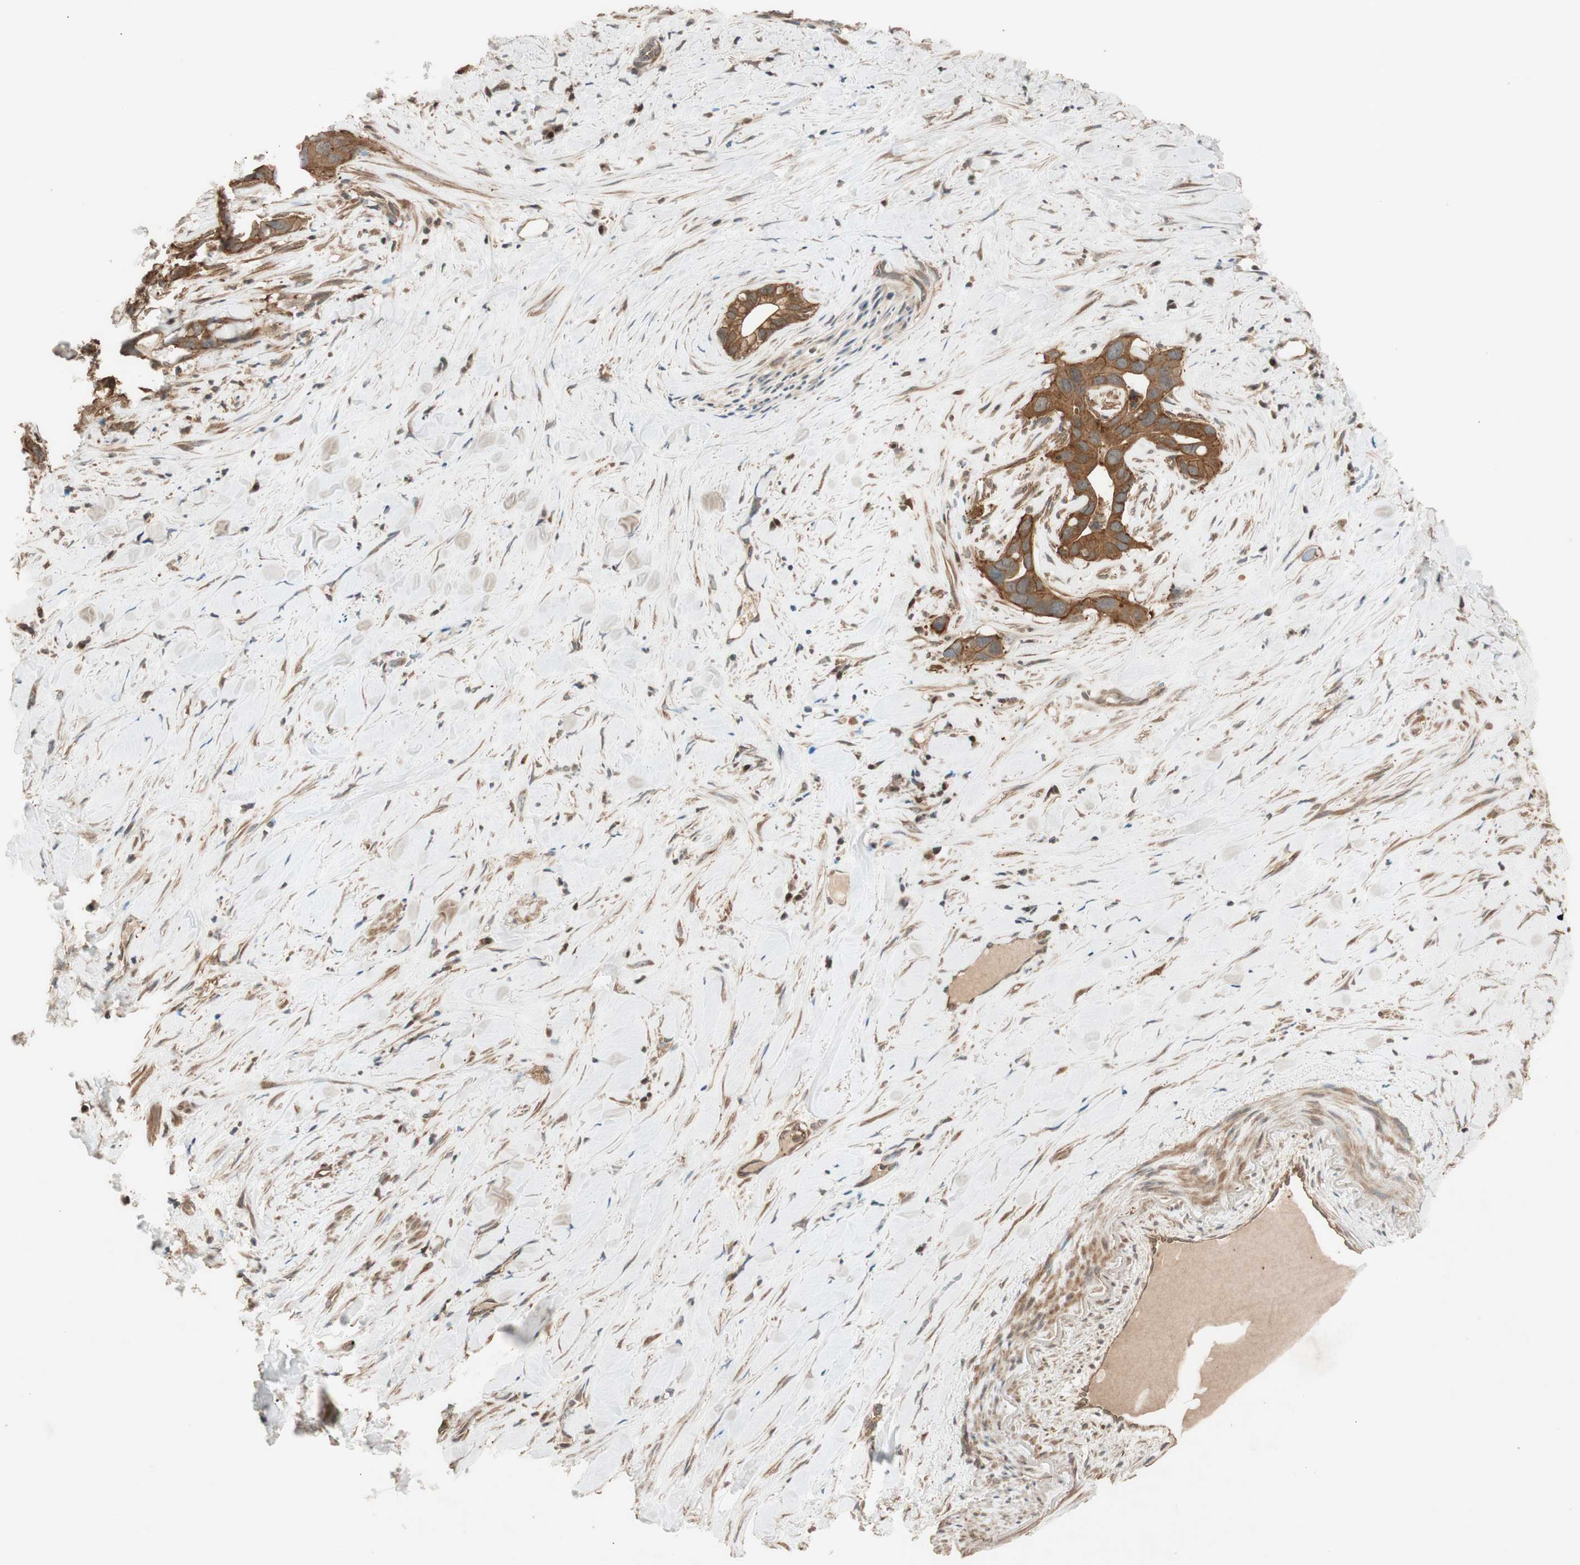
{"staining": {"intensity": "moderate", "quantity": ">75%", "location": "cytoplasmic/membranous"}, "tissue": "liver cancer", "cell_type": "Tumor cells", "image_type": "cancer", "snomed": [{"axis": "morphology", "description": "Cholangiocarcinoma"}, {"axis": "topography", "description": "Liver"}], "caption": "The histopathology image exhibits a brown stain indicating the presence of a protein in the cytoplasmic/membranous of tumor cells in liver cholangiocarcinoma. The protein of interest is shown in brown color, while the nuclei are stained blue.", "gene": "EPHA8", "patient": {"sex": "female", "age": 65}}